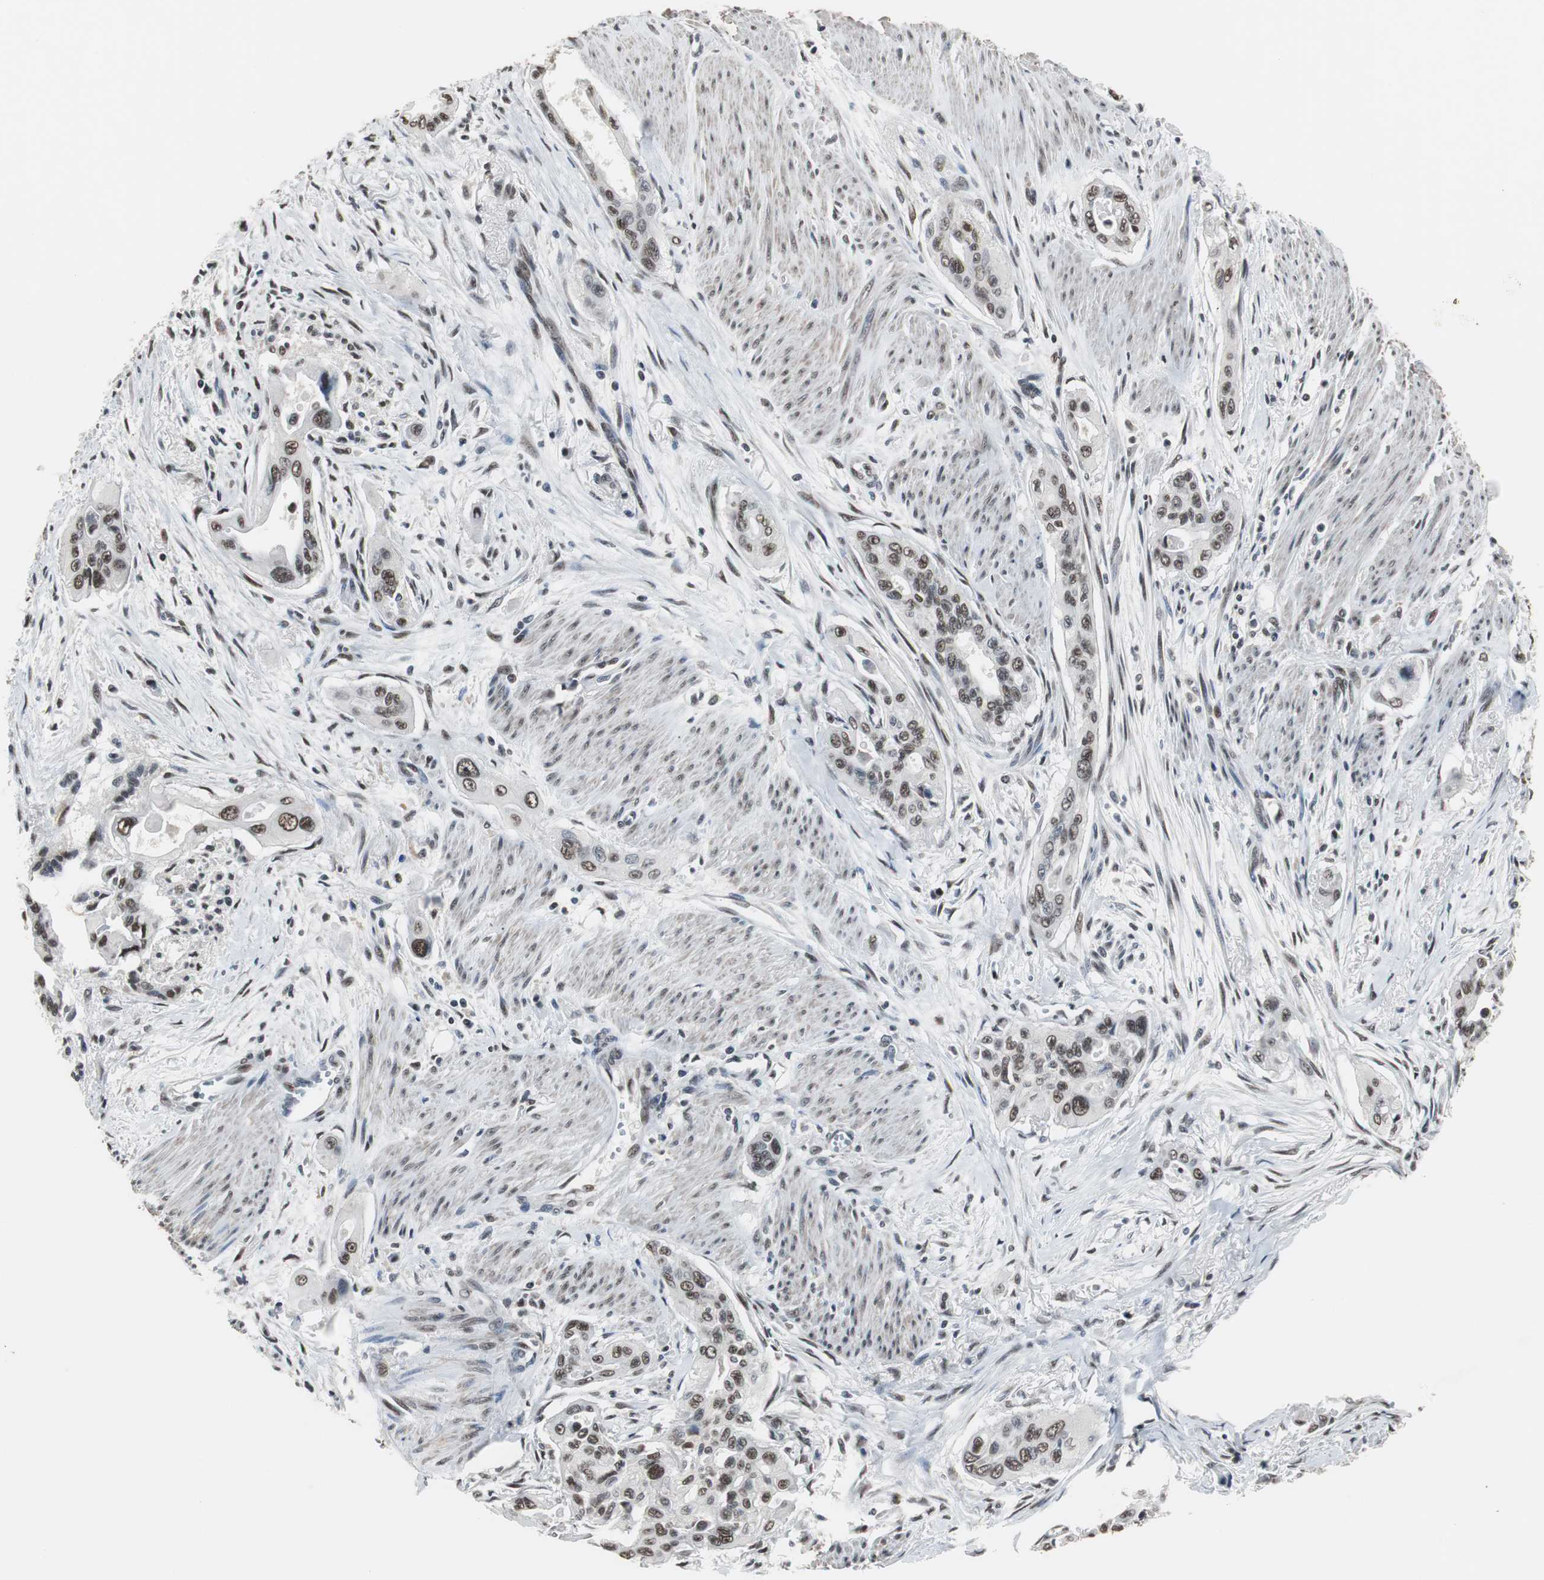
{"staining": {"intensity": "strong", "quantity": ">75%", "location": "nuclear"}, "tissue": "pancreatic cancer", "cell_type": "Tumor cells", "image_type": "cancer", "snomed": [{"axis": "morphology", "description": "Adenocarcinoma, NOS"}, {"axis": "topography", "description": "Pancreas"}], "caption": "An IHC histopathology image of tumor tissue is shown. Protein staining in brown highlights strong nuclear positivity in pancreatic adenocarcinoma within tumor cells.", "gene": "TAF7", "patient": {"sex": "male", "age": 77}}